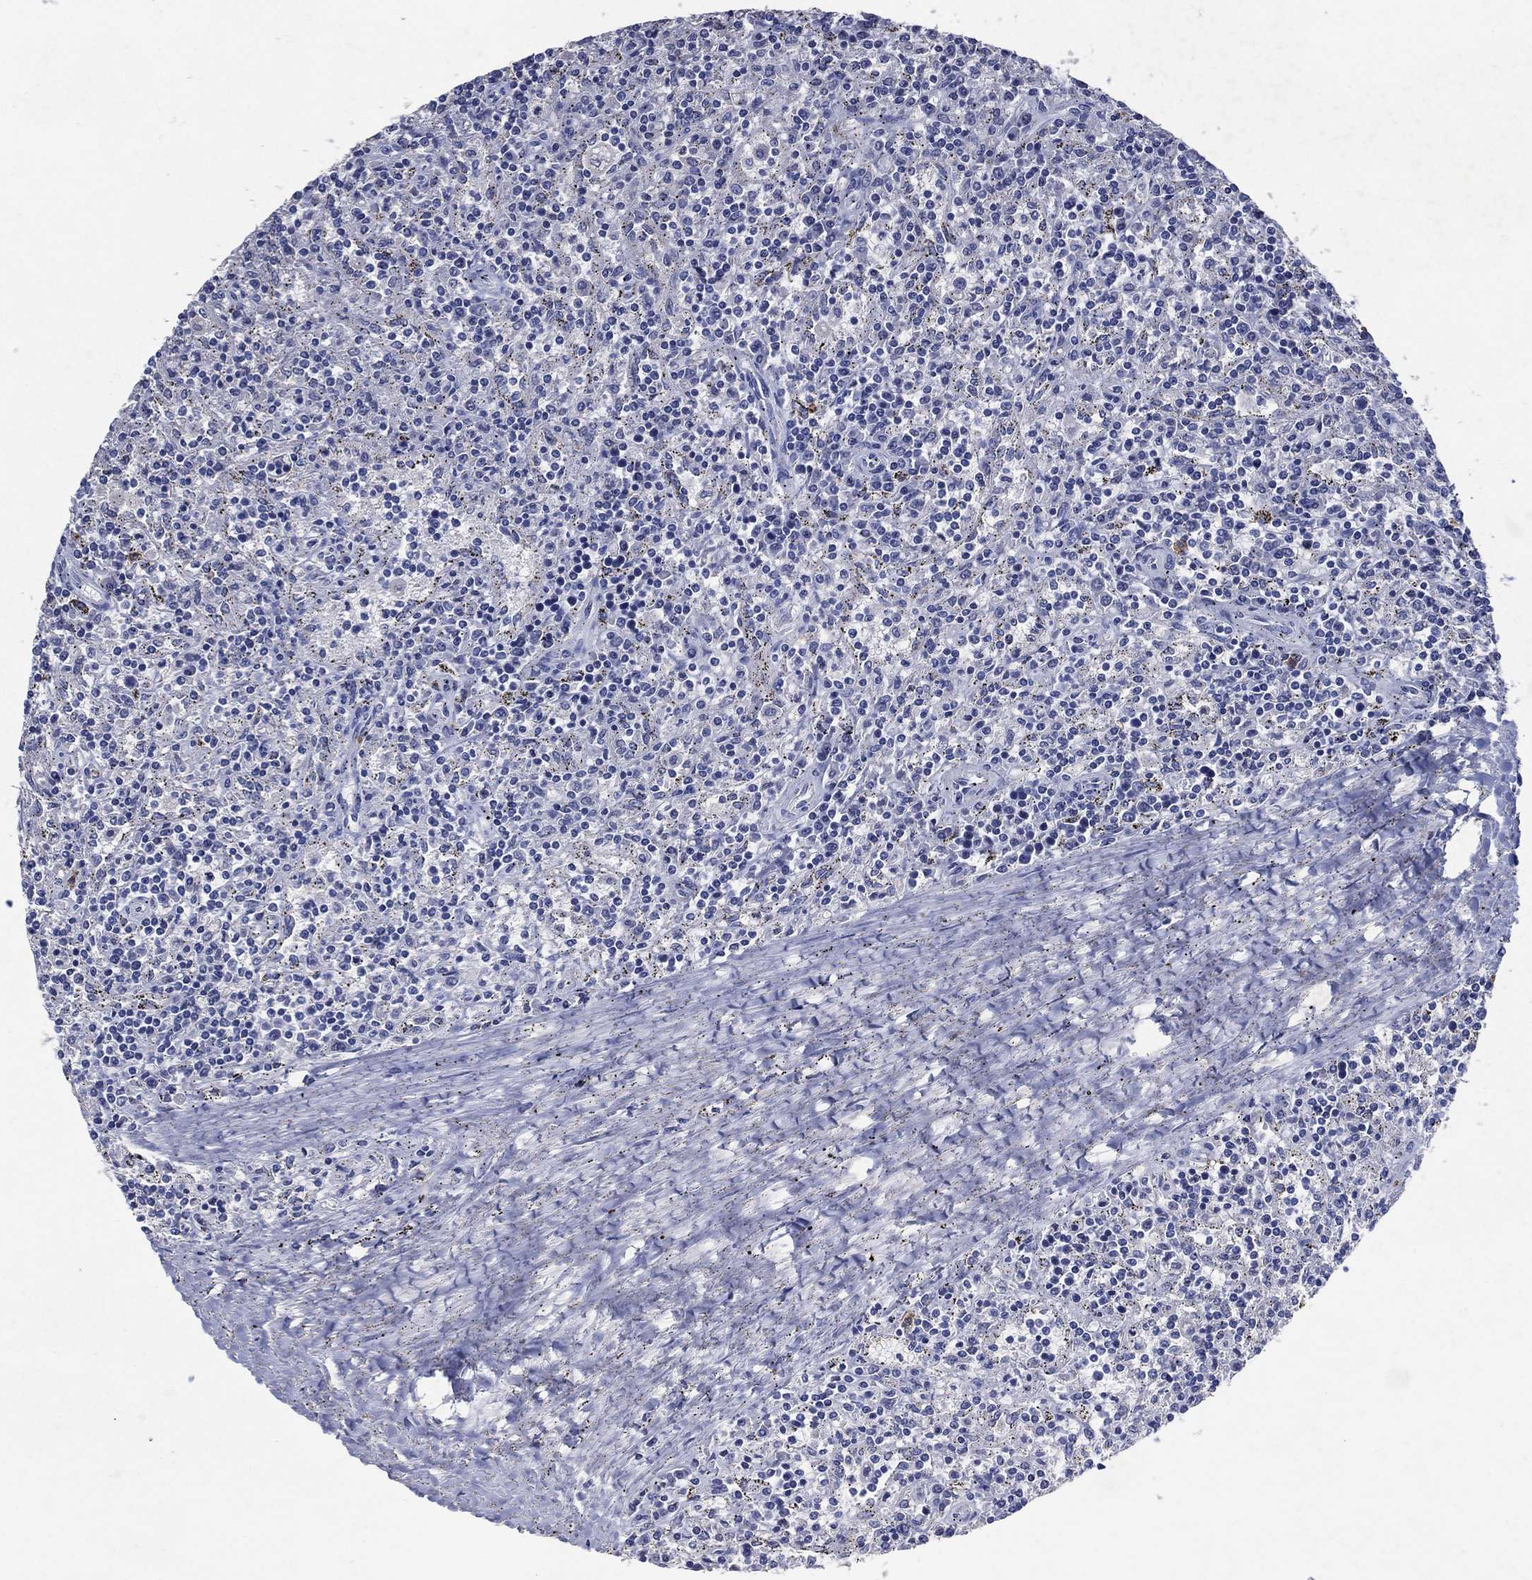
{"staining": {"intensity": "negative", "quantity": "none", "location": "none"}, "tissue": "lymphoma", "cell_type": "Tumor cells", "image_type": "cancer", "snomed": [{"axis": "morphology", "description": "Malignant lymphoma, non-Hodgkin's type, Low grade"}, {"axis": "topography", "description": "Spleen"}], "caption": "An immunohistochemistry (IHC) micrograph of malignant lymphoma, non-Hodgkin's type (low-grade) is shown. There is no staining in tumor cells of malignant lymphoma, non-Hodgkin's type (low-grade). The staining is performed using DAB (3,3'-diaminobenzidine) brown chromogen with nuclei counter-stained in using hematoxylin.", "gene": "FSCN2", "patient": {"sex": "male", "age": 62}}